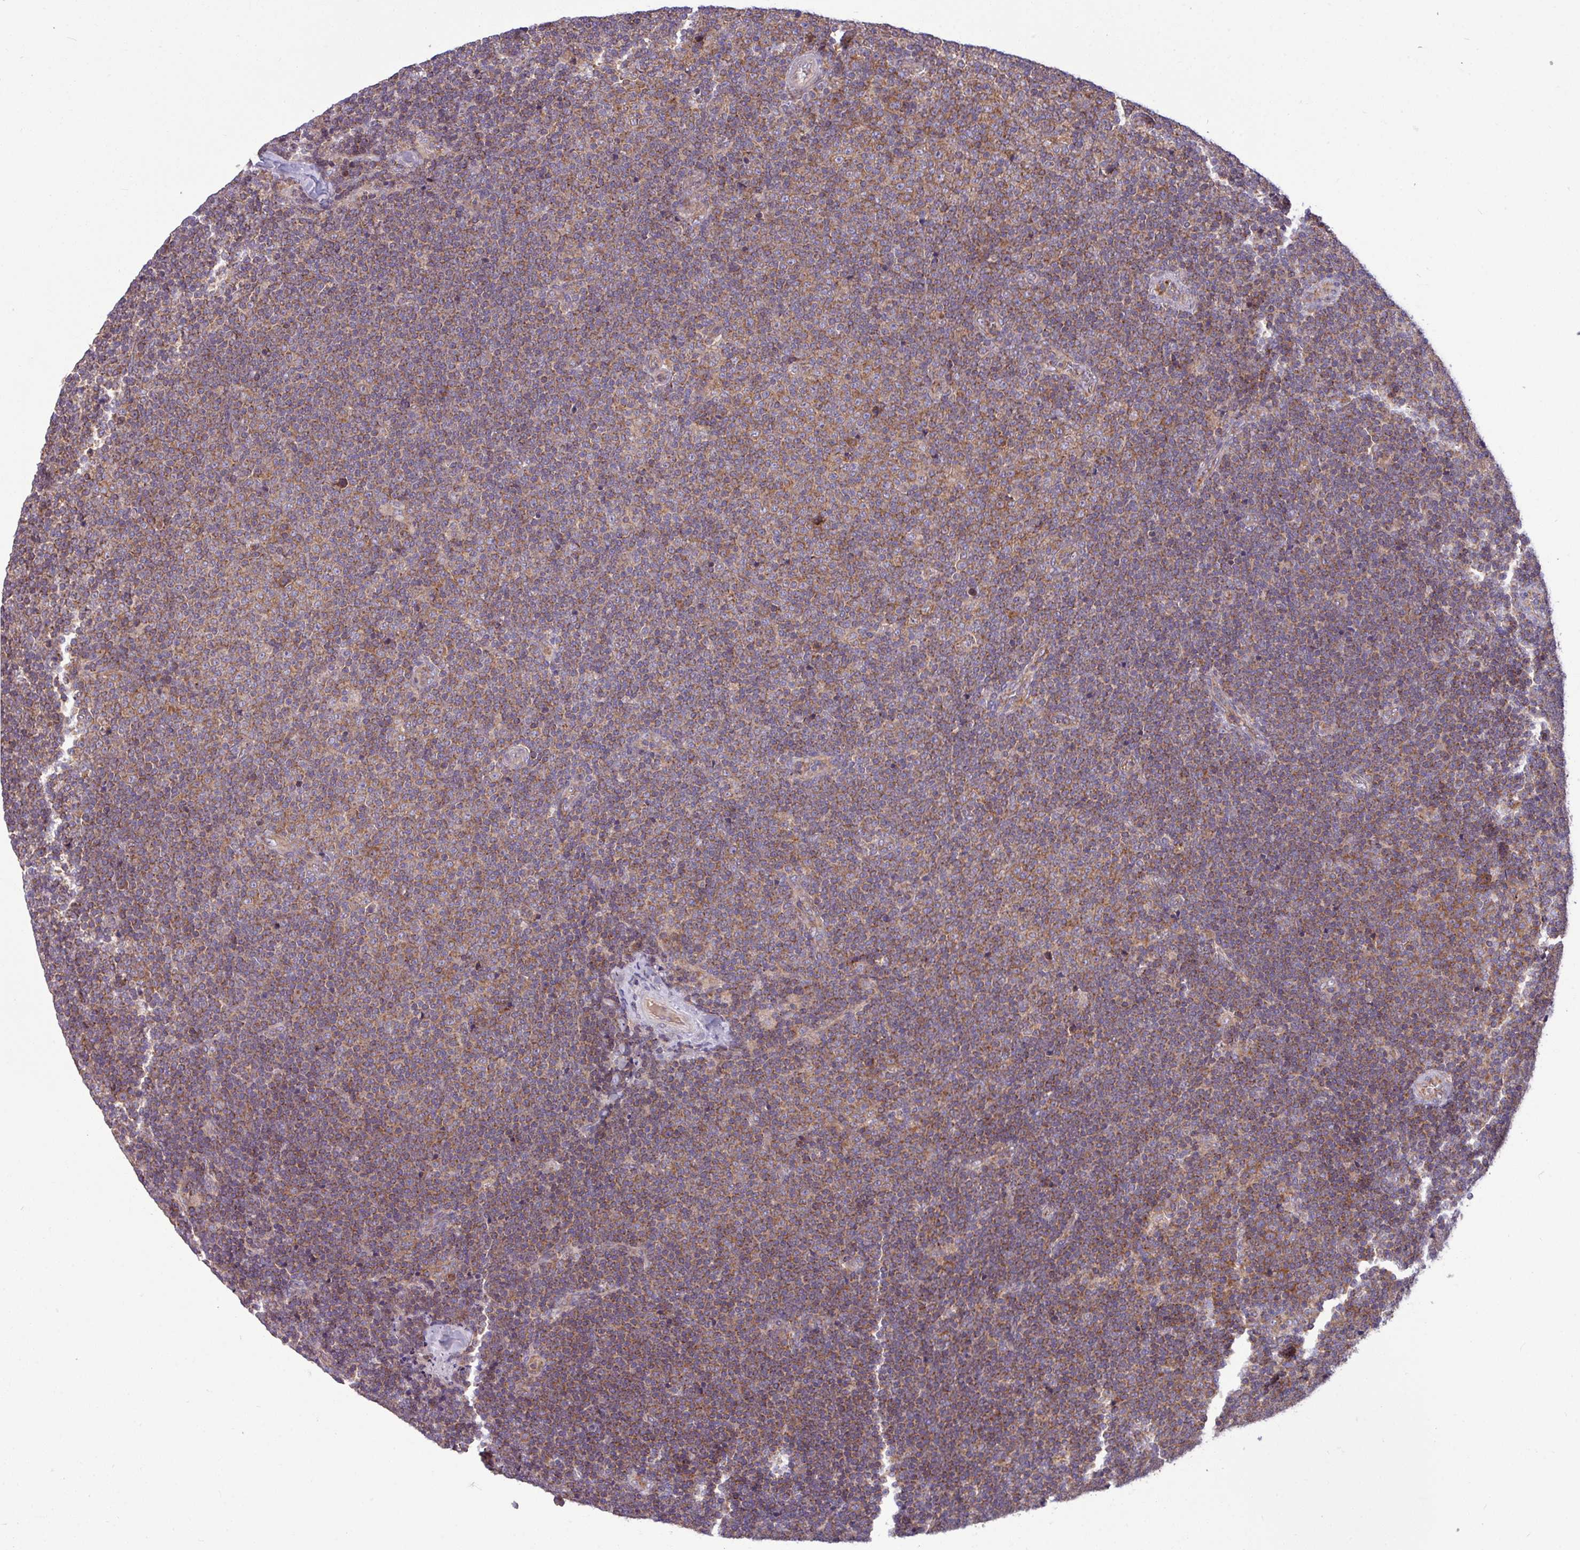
{"staining": {"intensity": "moderate", "quantity": ">75%", "location": "cytoplasmic/membranous"}, "tissue": "lymphoma", "cell_type": "Tumor cells", "image_type": "cancer", "snomed": [{"axis": "morphology", "description": "Malignant lymphoma, non-Hodgkin's type, Low grade"}, {"axis": "topography", "description": "Lymph node"}], "caption": "A brown stain shows moderate cytoplasmic/membranous positivity of a protein in human lymphoma tumor cells. The staining is performed using DAB (3,3'-diaminobenzidine) brown chromogen to label protein expression. The nuclei are counter-stained blue using hematoxylin.", "gene": "LSM12", "patient": {"sex": "male", "age": 48}}